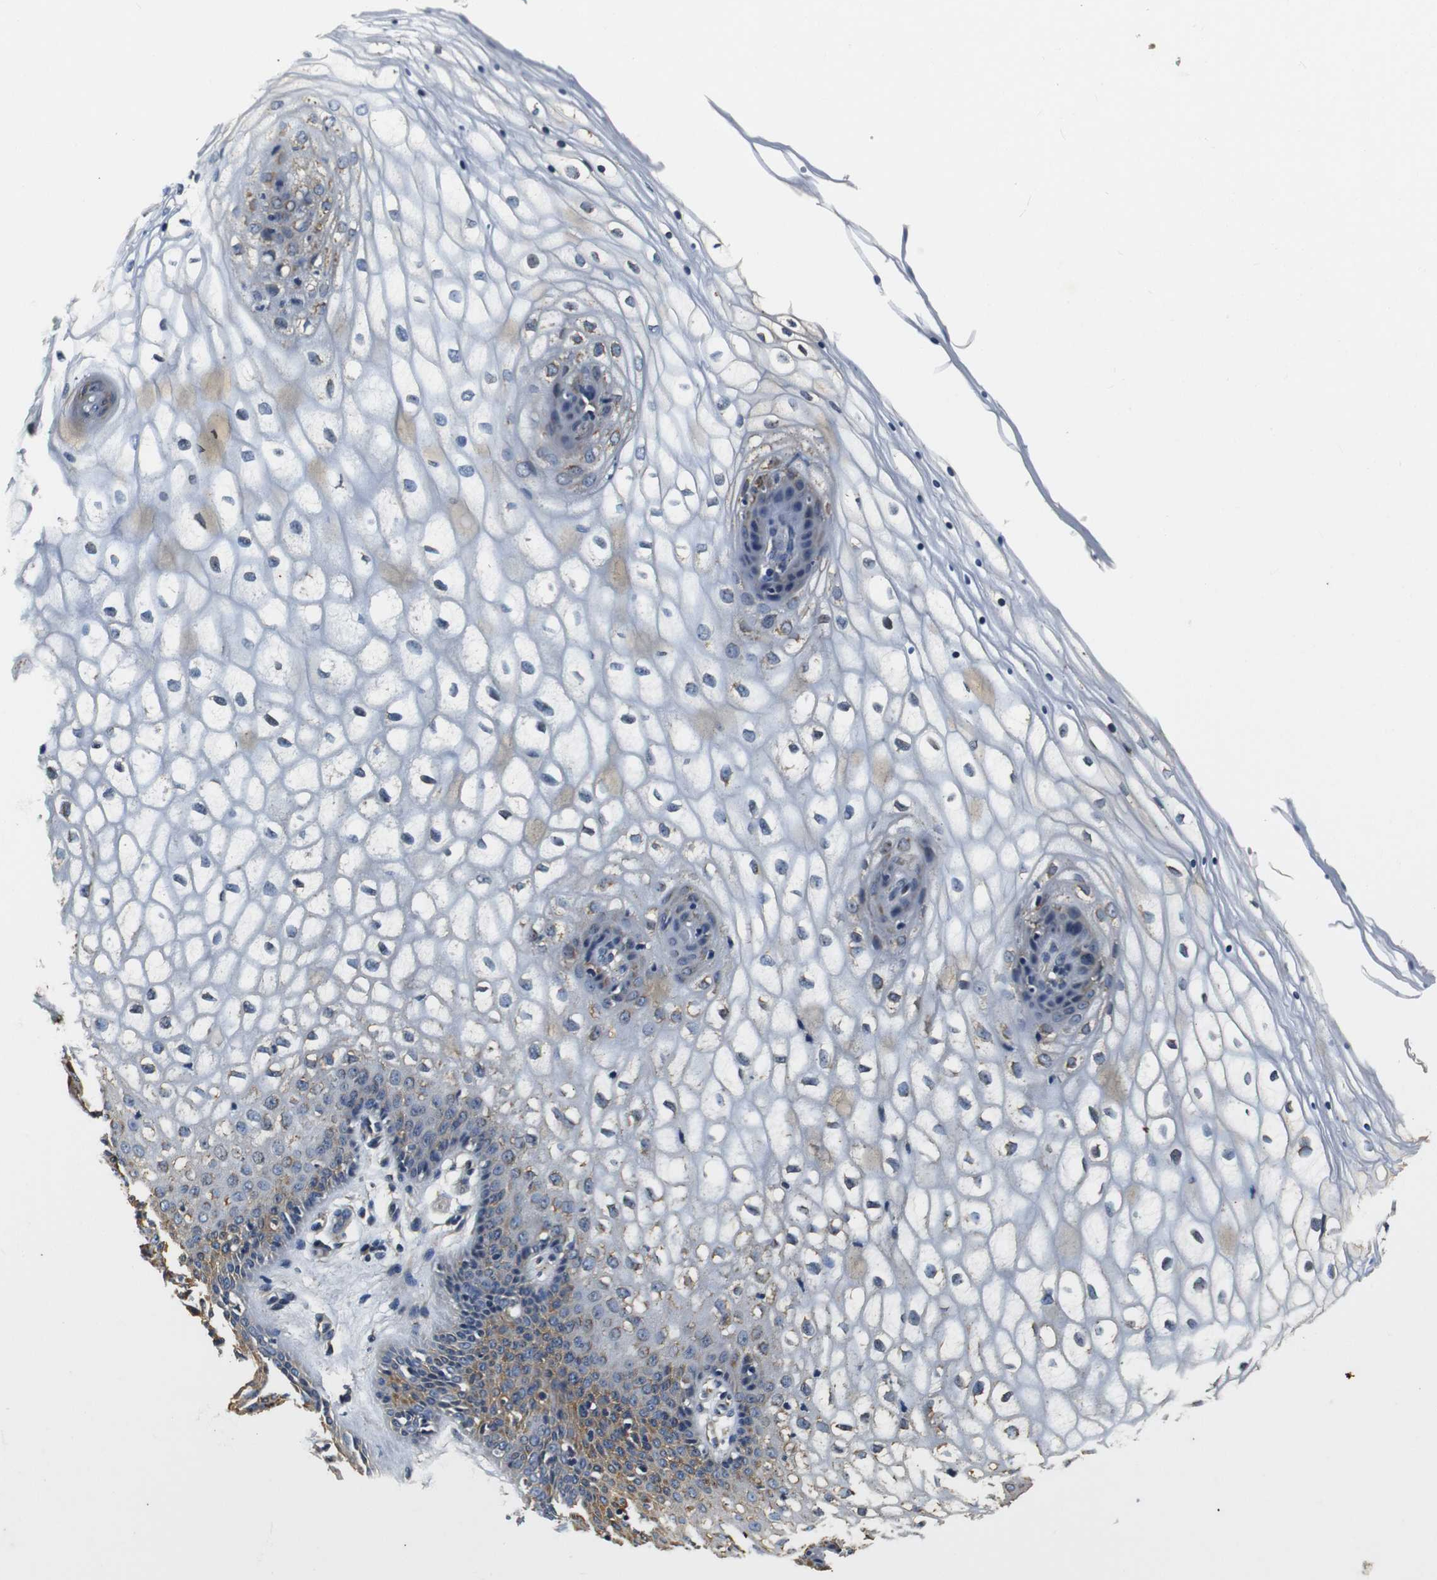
{"staining": {"intensity": "weak", "quantity": "<25%", "location": "cytoplasmic/membranous"}, "tissue": "vagina", "cell_type": "Squamous epithelial cells", "image_type": "normal", "snomed": [{"axis": "morphology", "description": "Normal tissue, NOS"}, {"axis": "topography", "description": "Vagina"}], "caption": "High magnification brightfield microscopy of unremarkable vagina stained with DAB (brown) and counterstained with hematoxylin (blue): squamous epithelial cells show no significant staining. (DAB (3,3'-diaminobenzidine) IHC visualized using brightfield microscopy, high magnification).", "gene": "COL1A1", "patient": {"sex": "female", "age": 34}}